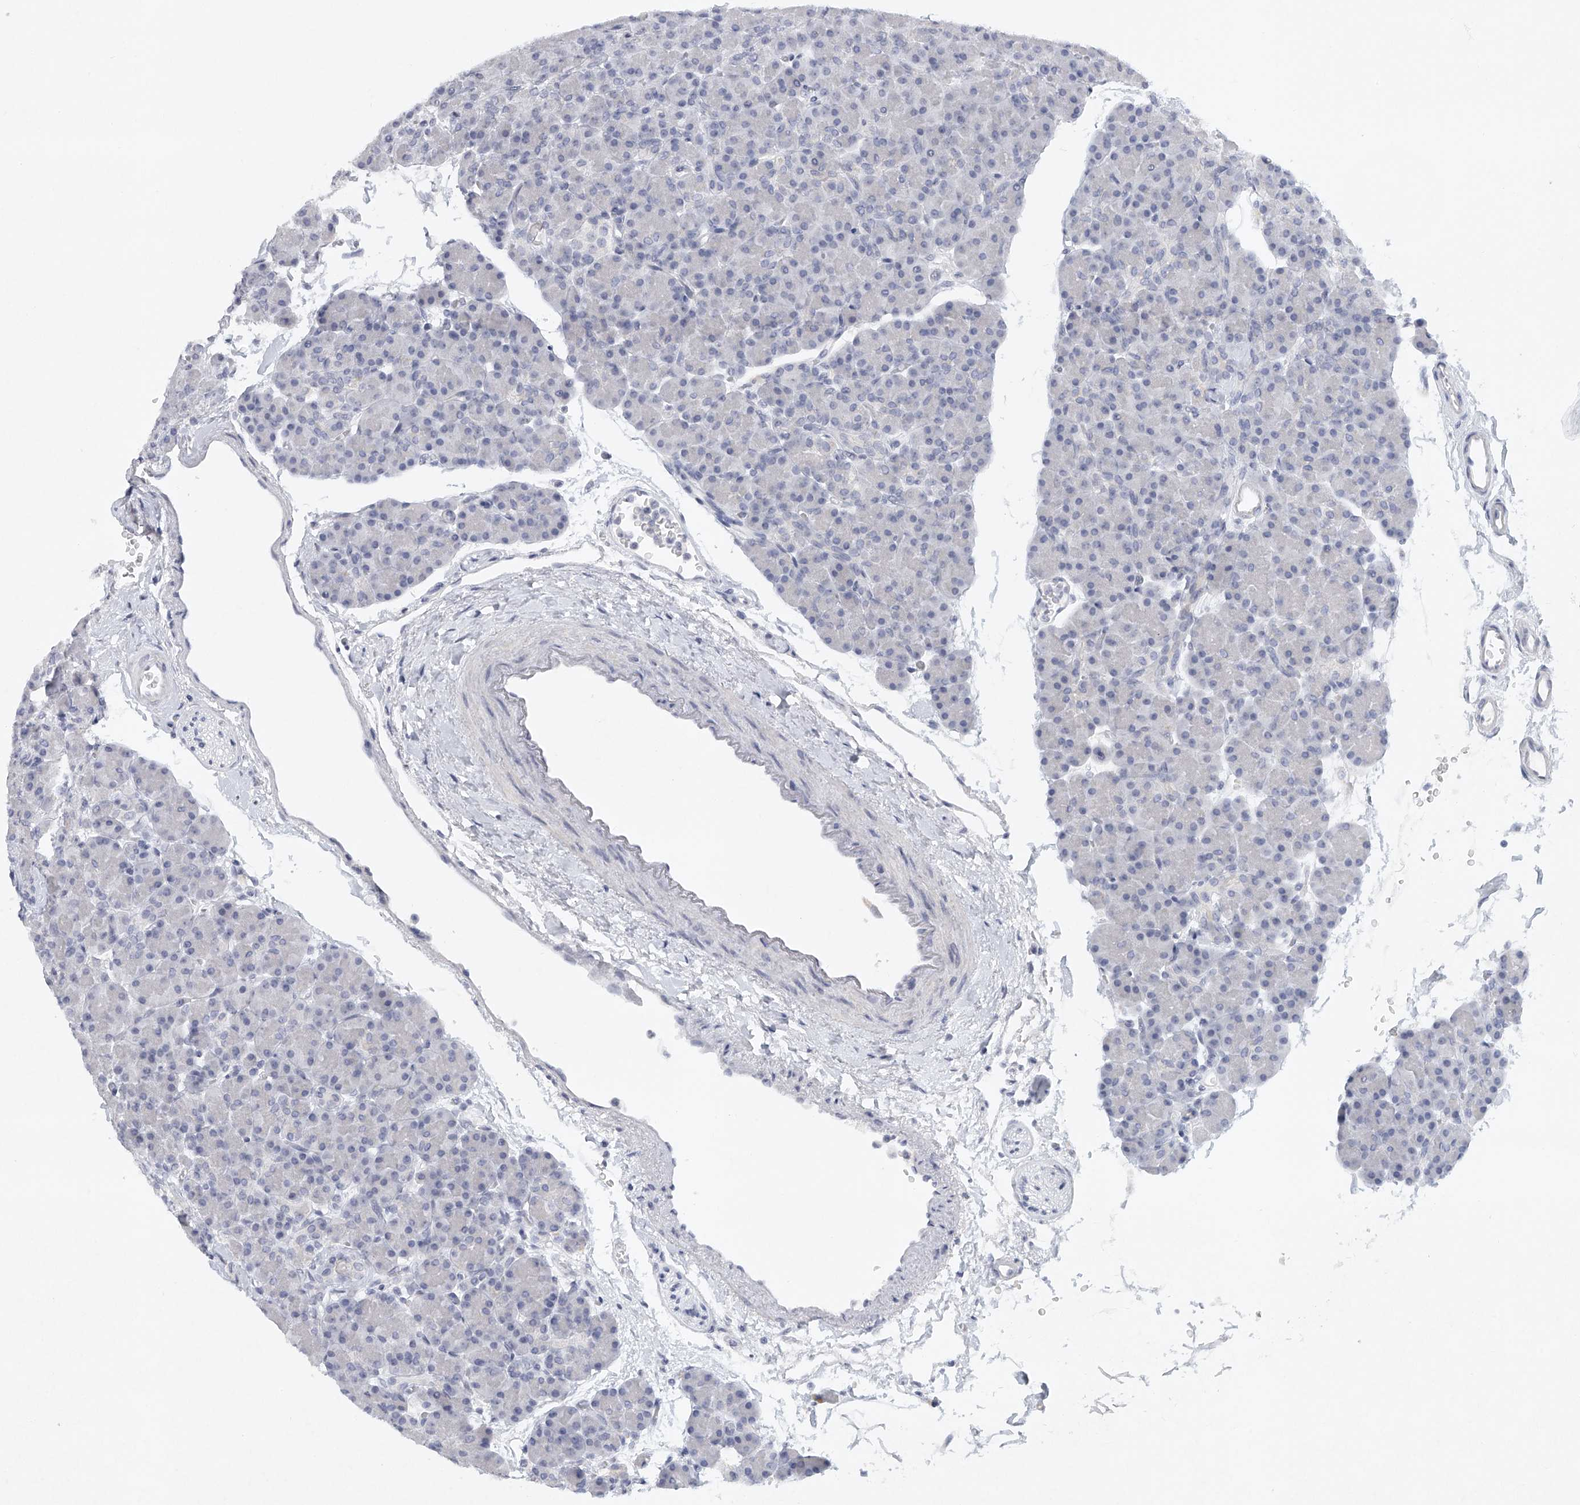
{"staining": {"intensity": "negative", "quantity": "none", "location": "none"}, "tissue": "pancreas", "cell_type": "Exocrine glandular cells", "image_type": "normal", "snomed": [{"axis": "morphology", "description": "Normal tissue, NOS"}, {"axis": "topography", "description": "Pancreas"}], "caption": "Exocrine glandular cells show no significant staining in unremarkable pancreas.", "gene": "FAT2", "patient": {"sex": "female", "age": 43}}